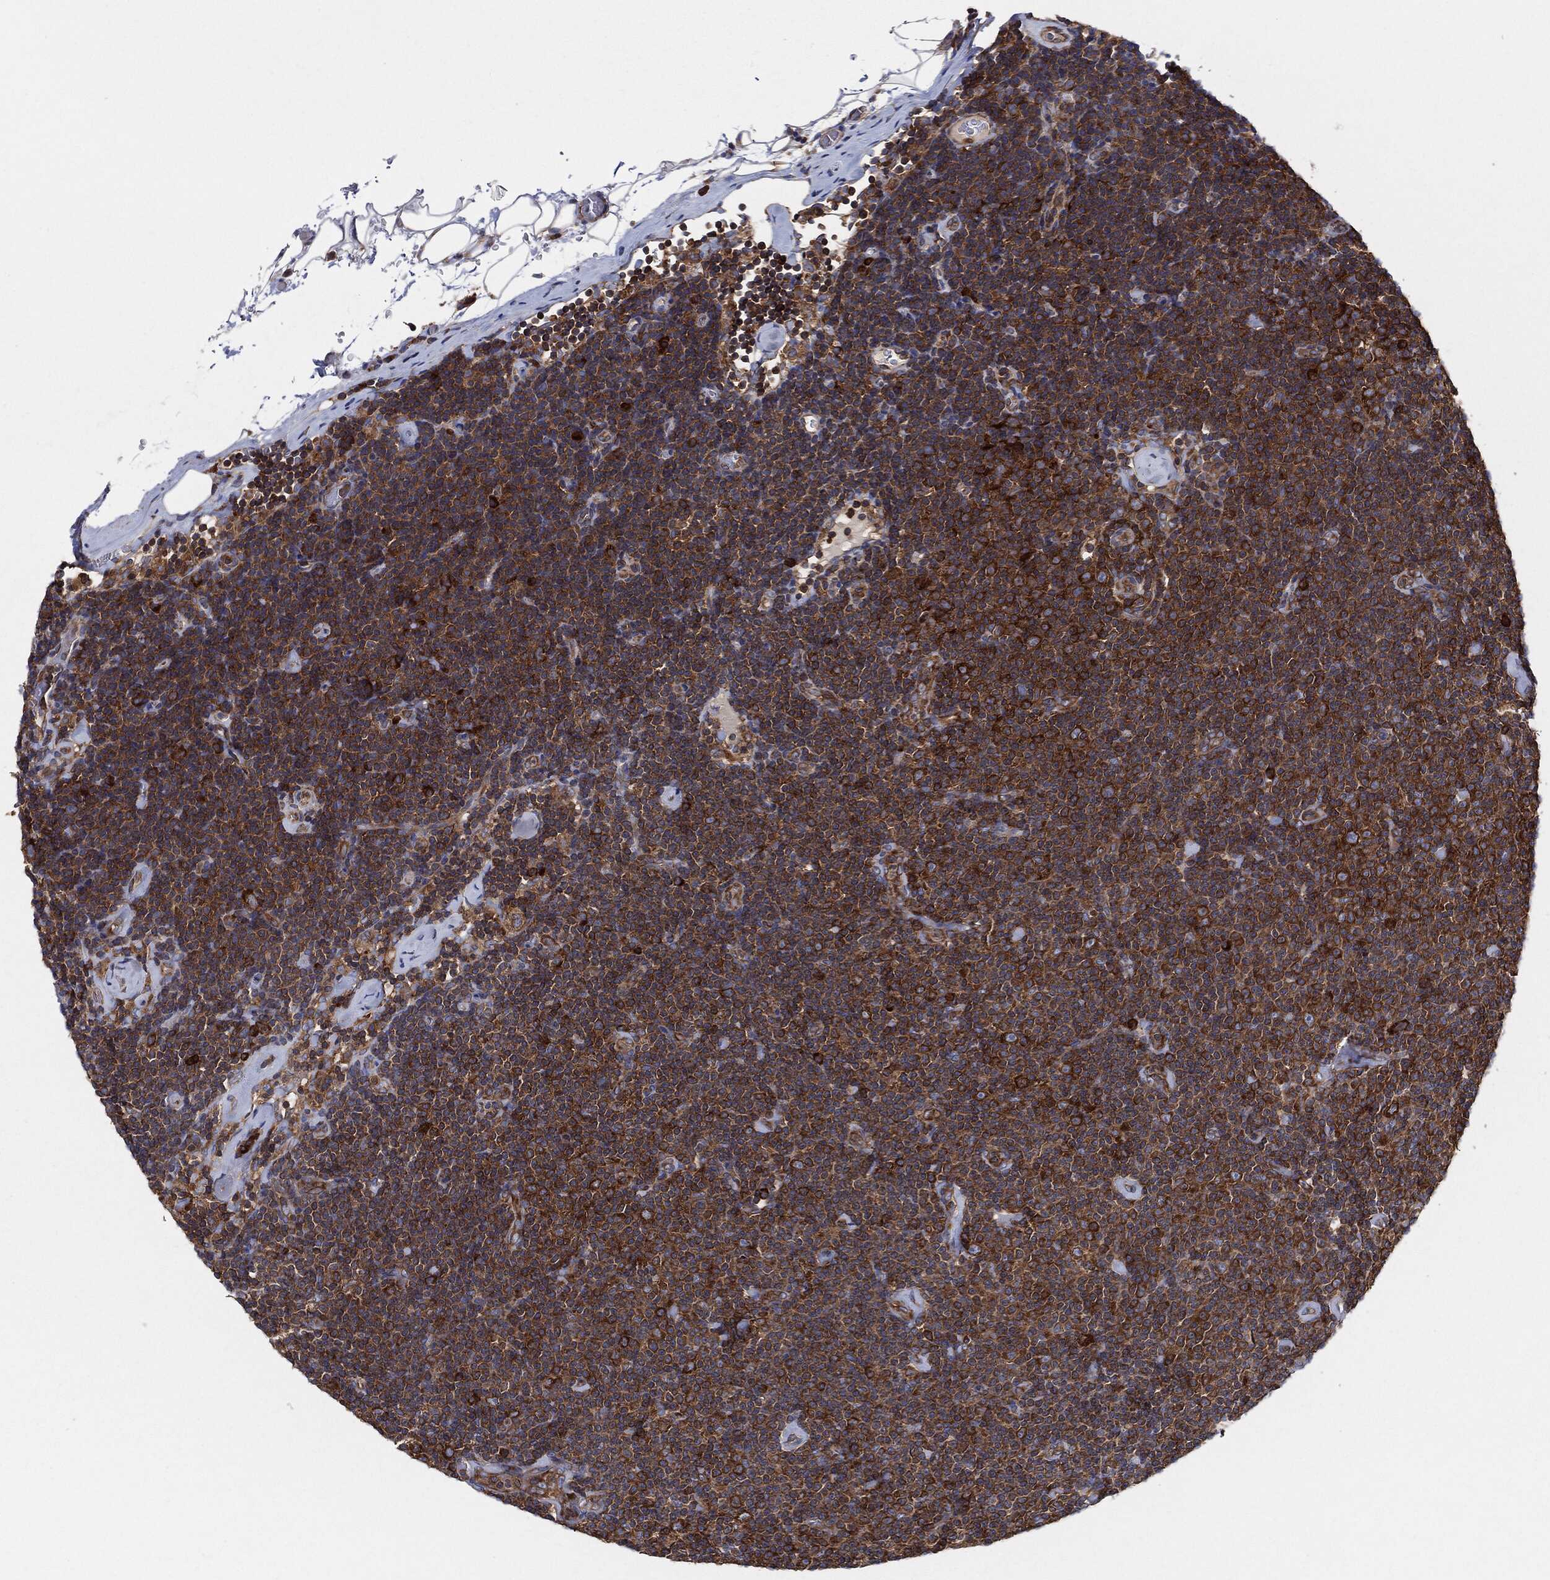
{"staining": {"intensity": "moderate", "quantity": ">75%", "location": "cytoplasmic/membranous"}, "tissue": "lymphoma", "cell_type": "Tumor cells", "image_type": "cancer", "snomed": [{"axis": "morphology", "description": "Malignant lymphoma, non-Hodgkin's type, Low grade"}, {"axis": "topography", "description": "Lymph node"}], "caption": "Tumor cells display moderate cytoplasmic/membranous positivity in approximately >75% of cells in lymphoma. (Stains: DAB (3,3'-diaminobenzidine) in brown, nuclei in blue, Microscopy: brightfield microscopy at high magnification).", "gene": "EIF2S2", "patient": {"sex": "male", "age": 81}}